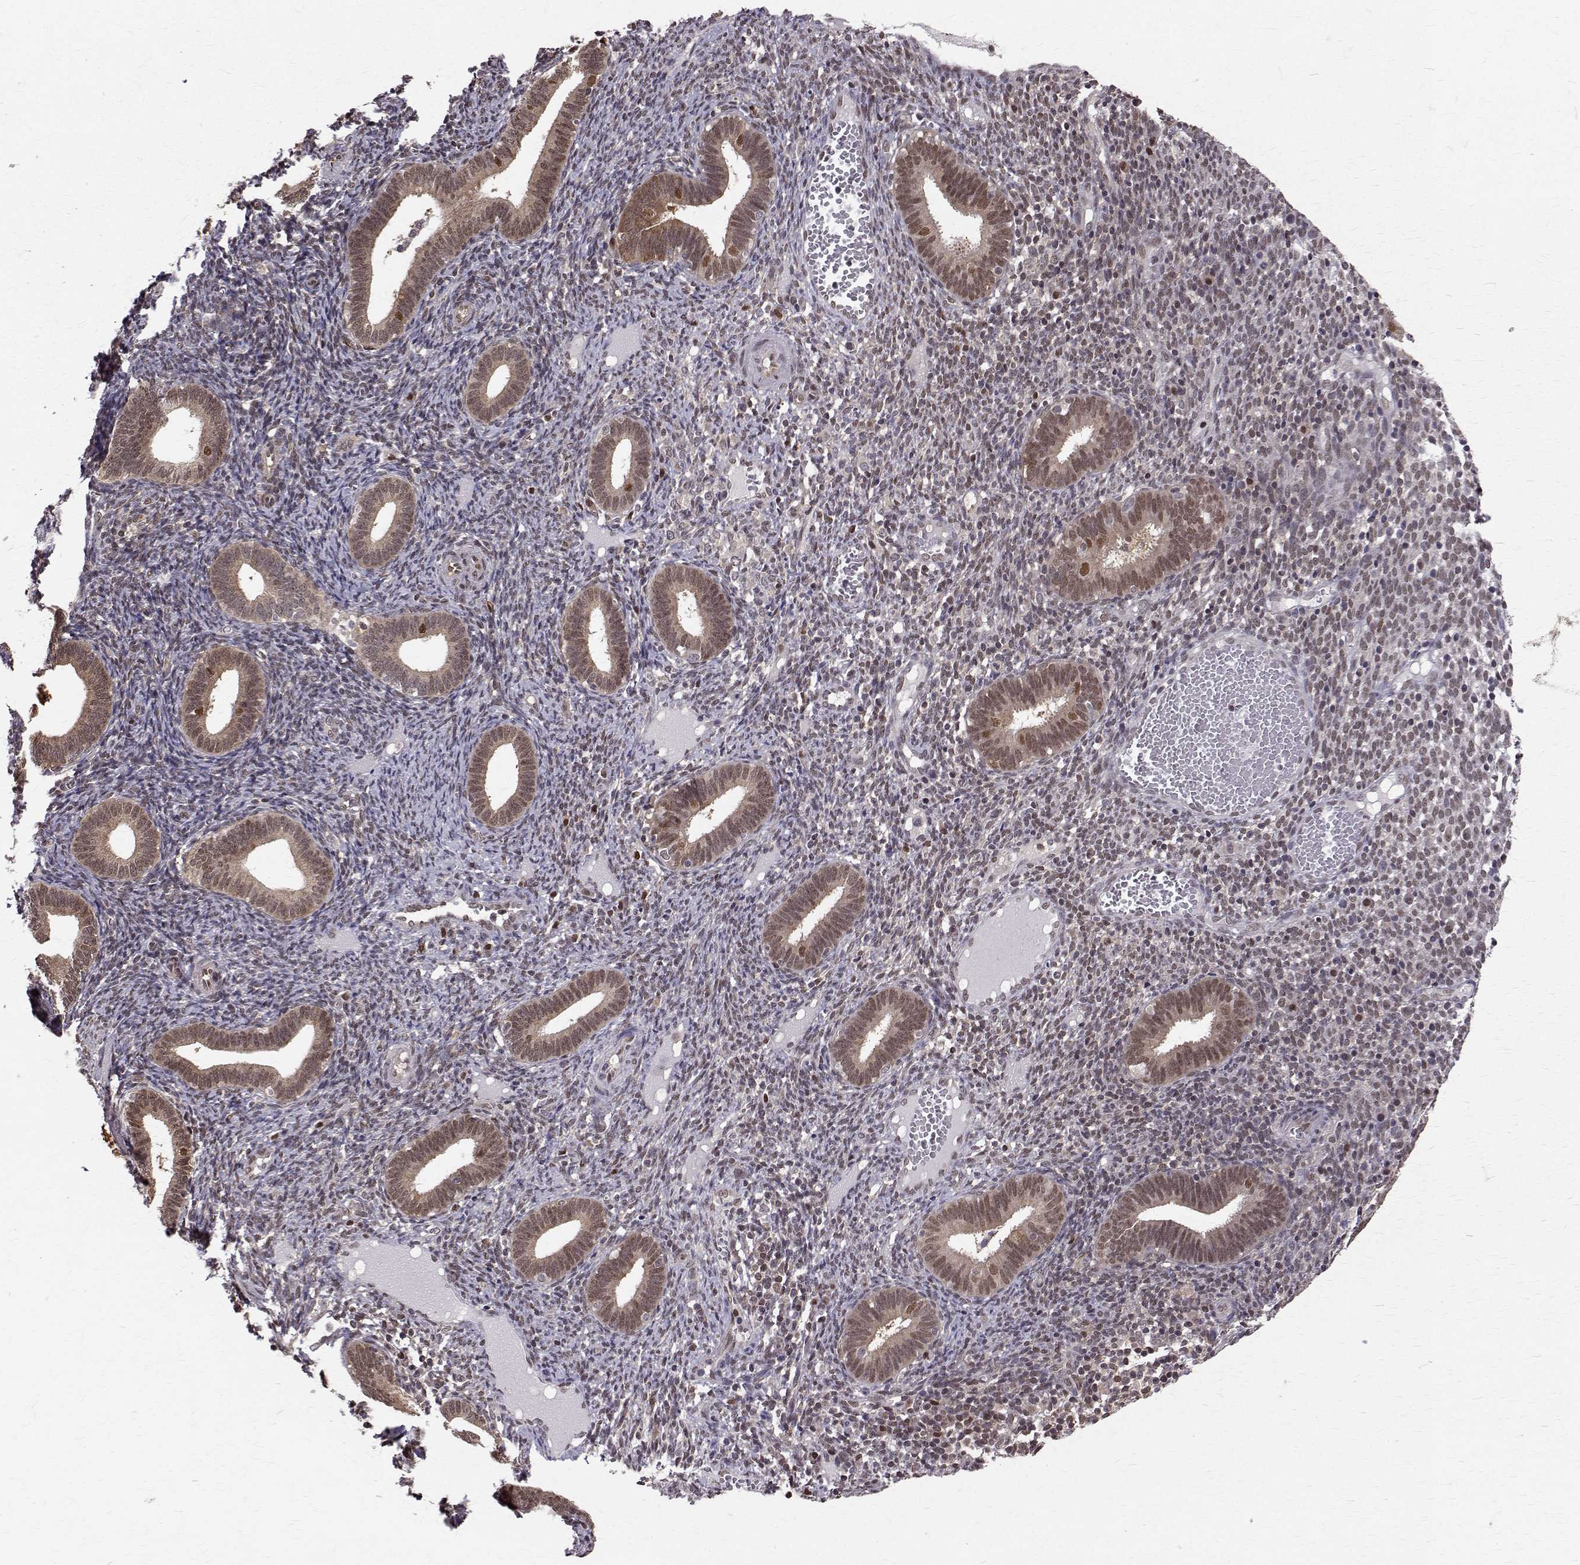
{"staining": {"intensity": "weak", "quantity": "25%-75%", "location": "nuclear"}, "tissue": "endometrium", "cell_type": "Cells in endometrial stroma", "image_type": "normal", "snomed": [{"axis": "morphology", "description": "Normal tissue, NOS"}, {"axis": "topography", "description": "Endometrium"}], "caption": "This micrograph displays immunohistochemistry (IHC) staining of benign endometrium, with low weak nuclear staining in about 25%-75% of cells in endometrial stroma.", "gene": "NIF3L1", "patient": {"sex": "female", "age": 41}}